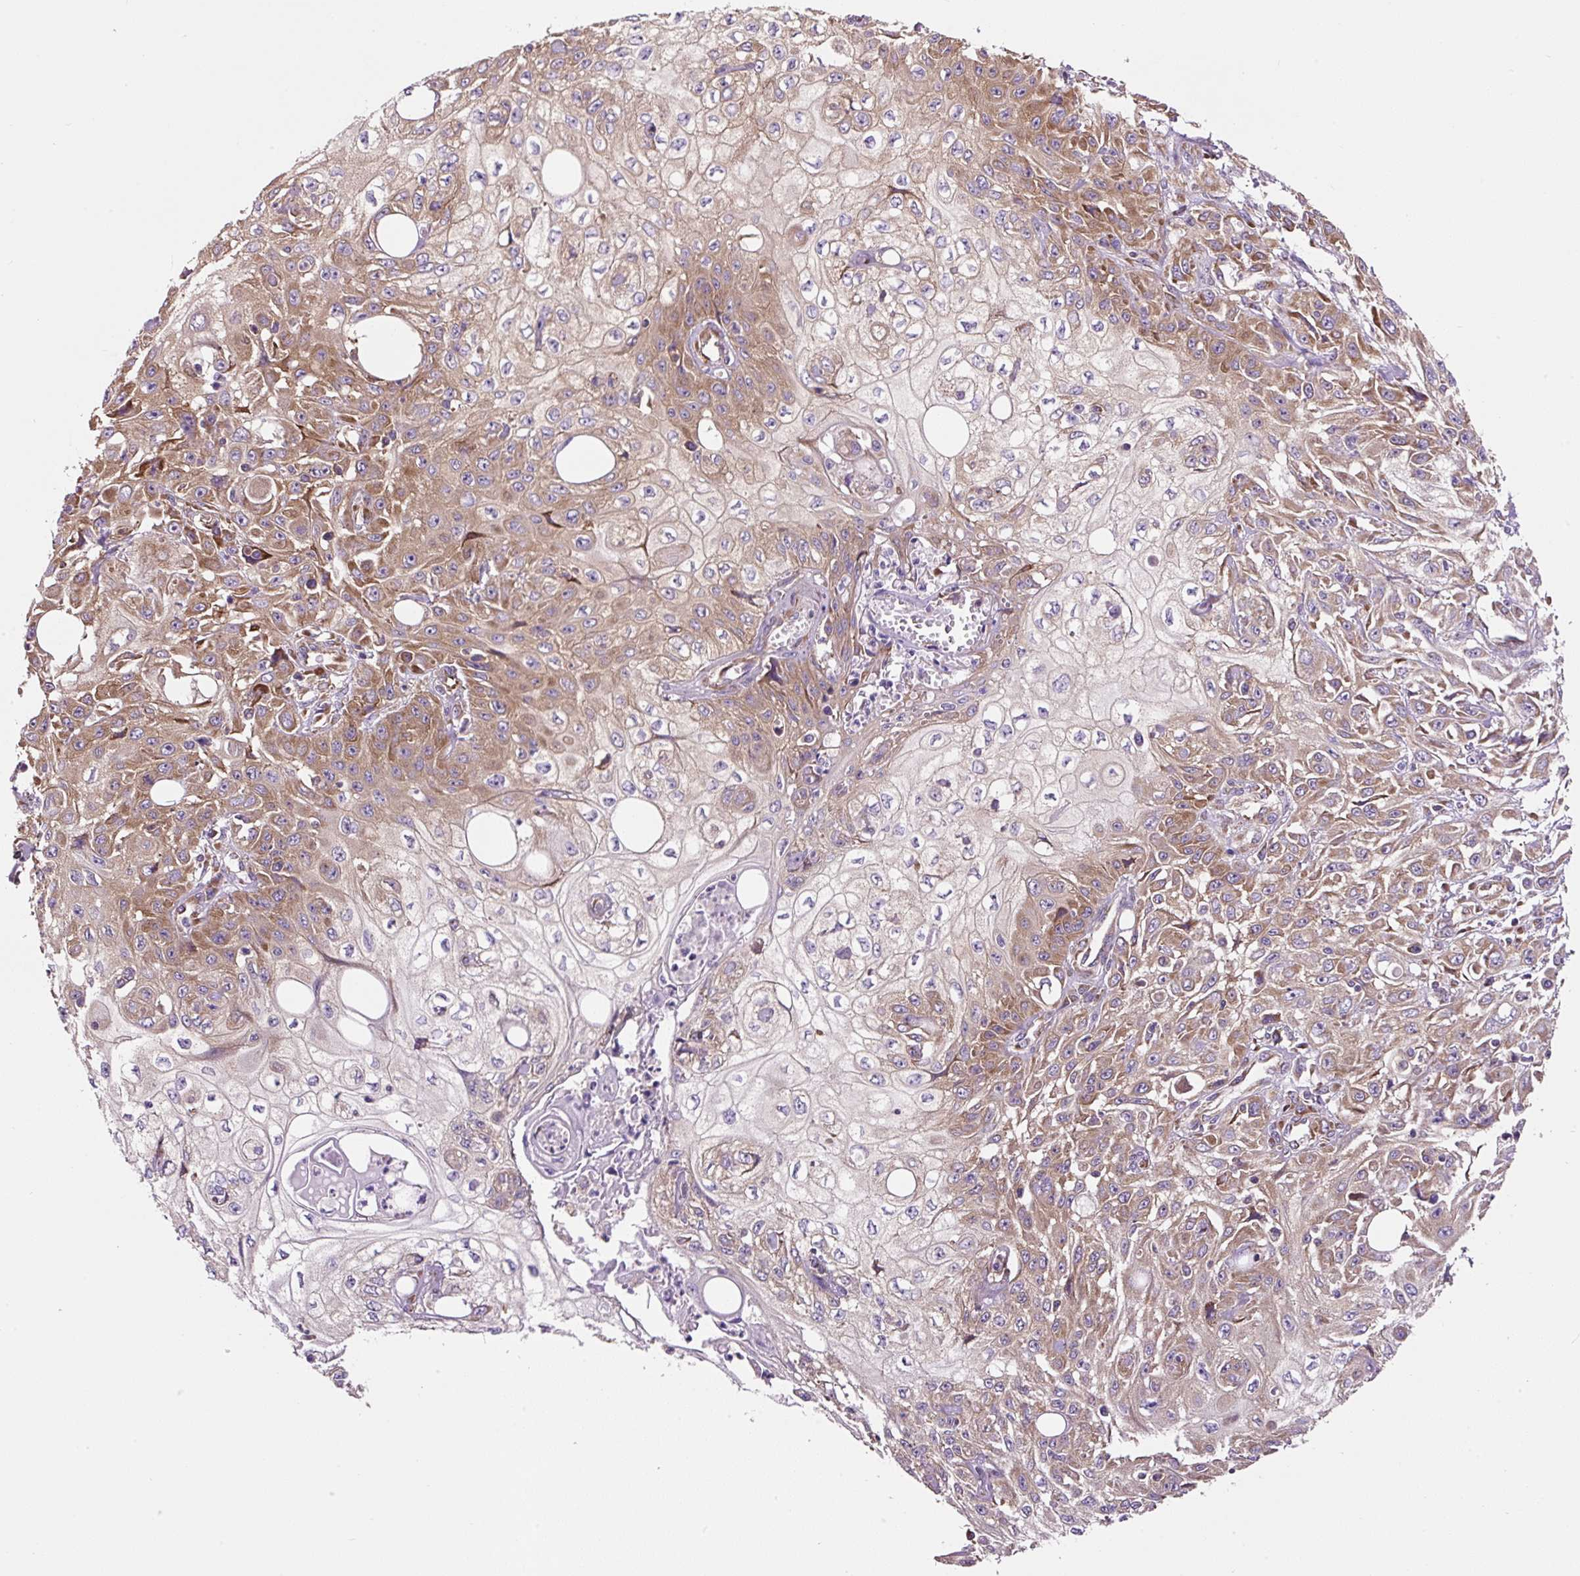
{"staining": {"intensity": "moderate", "quantity": ">75%", "location": "cytoplasmic/membranous"}, "tissue": "skin cancer", "cell_type": "Tumor cells", "image_type": "cancer", "snomed": [{"axis": "morphology", "description": "Squamous cell carcinoma, NOS"}, {"axis": "morphology", "description": "Squamous cell carcinoma, metastatic, NOS"}, {"axis": "topography", "description": "Skin"}, {"axis": "topography", "description": "Lymph node"}], "caption": "Immunohistochemistry (IHC) of metastatic squamous cell carcinoma (skin) reveals medium levels of moderate cytoplasmic/membranous positivity in approximately >75% of tumor cells. (IHC, brightfield microscopy, high magnification).", "gene": "RPS23", "patient": {"sex": "male", "age": 75}}